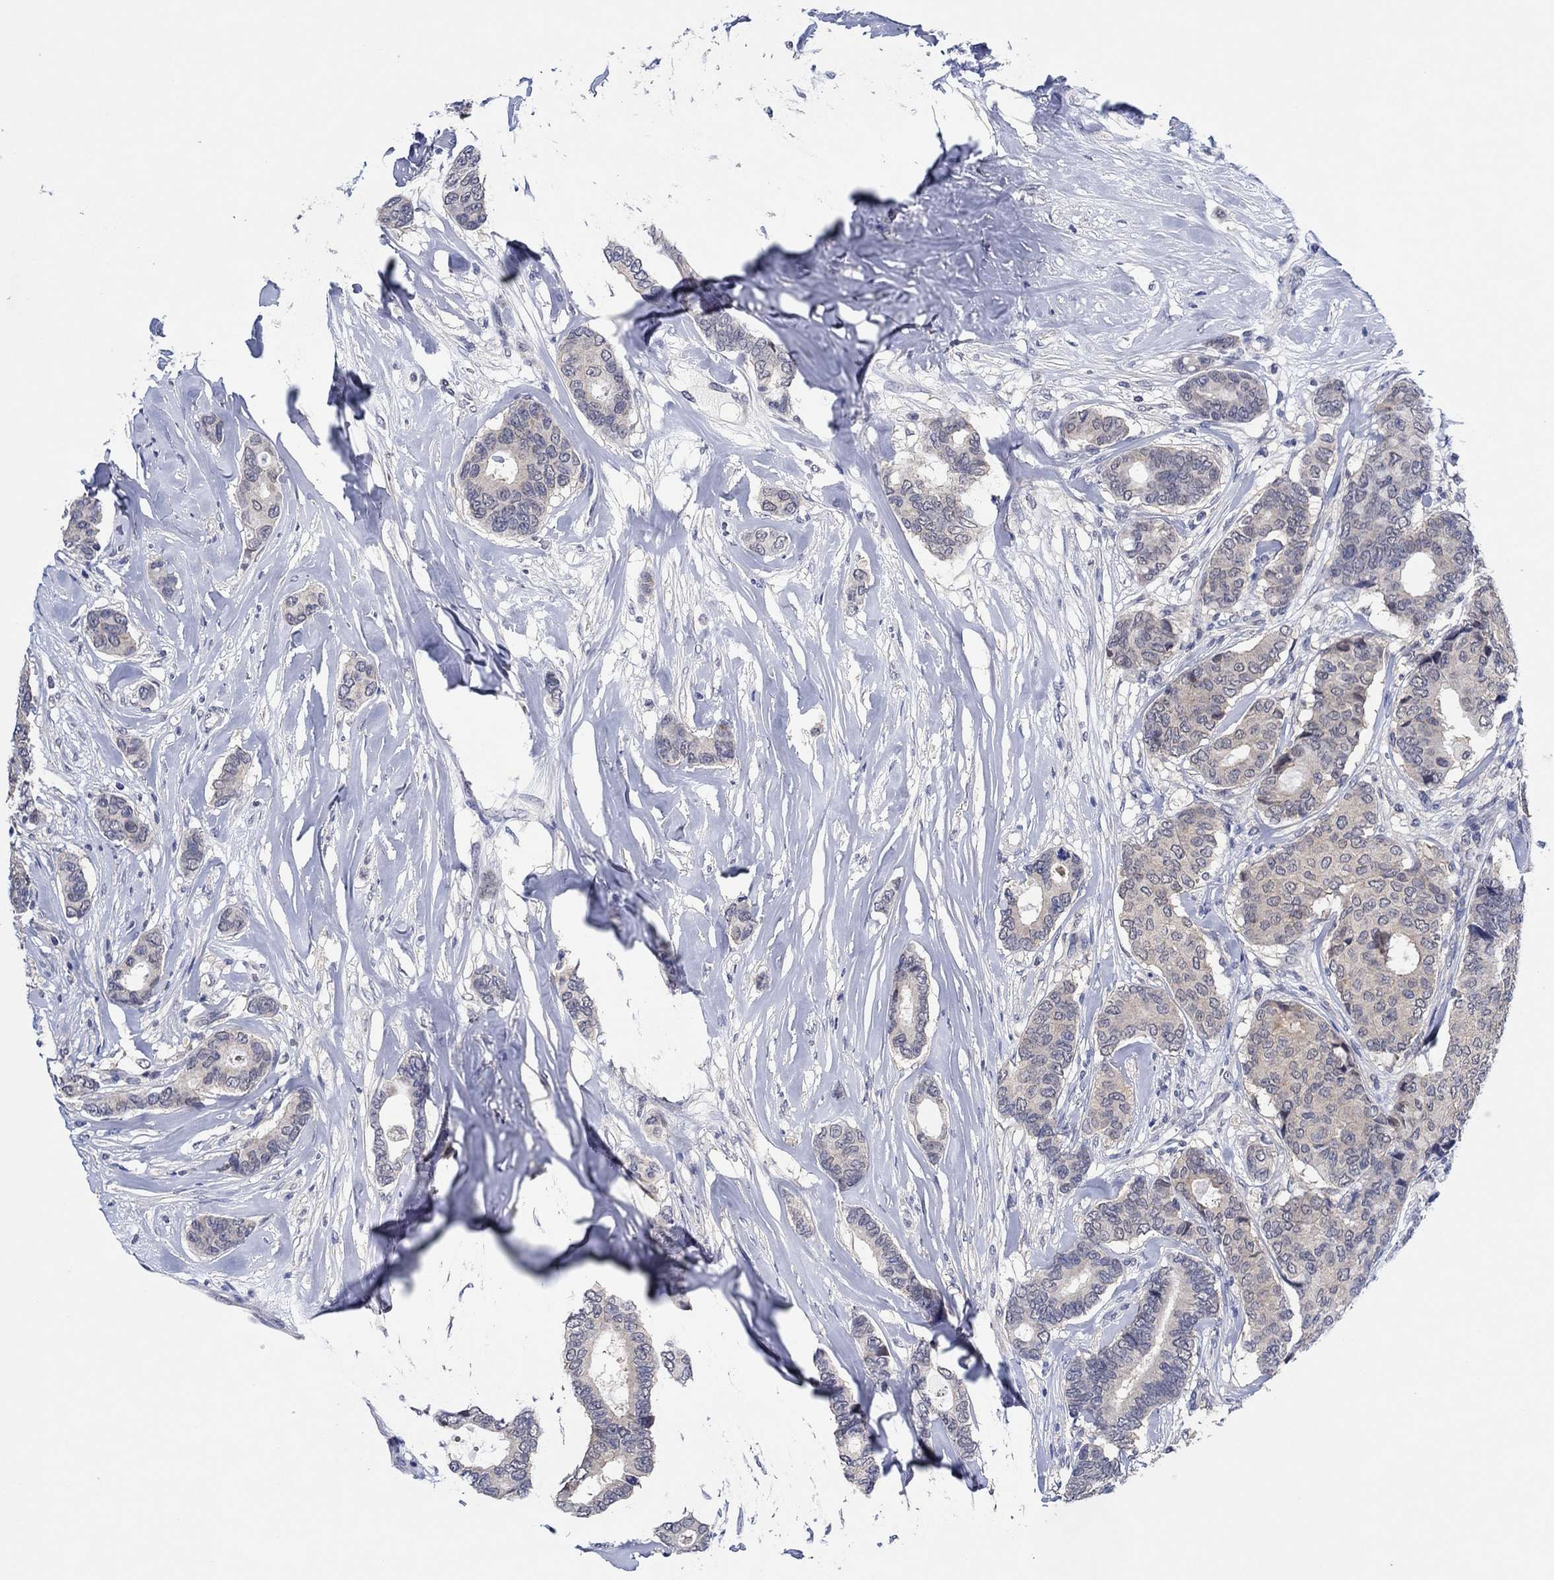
{"staining": {"intensity": "negative", "quantity": "none", "location": "none"}, "tissue": "breast cancer", "cell_type": "Tumor cells", "image_type": "cancer", "snomed": [{"axis": "morphology", "description": "Duct carcinoma"}, {"axis": "topography", "description": "Breast"}], "caption": "A high-resolution image shows immunohistochemistry (IHC) staining of breast intraductal carcinoma, which demonstrates no significant expression in tumor cells.", "gene": "PRRT3", "patient": {"sex": "female", "age": 75}}